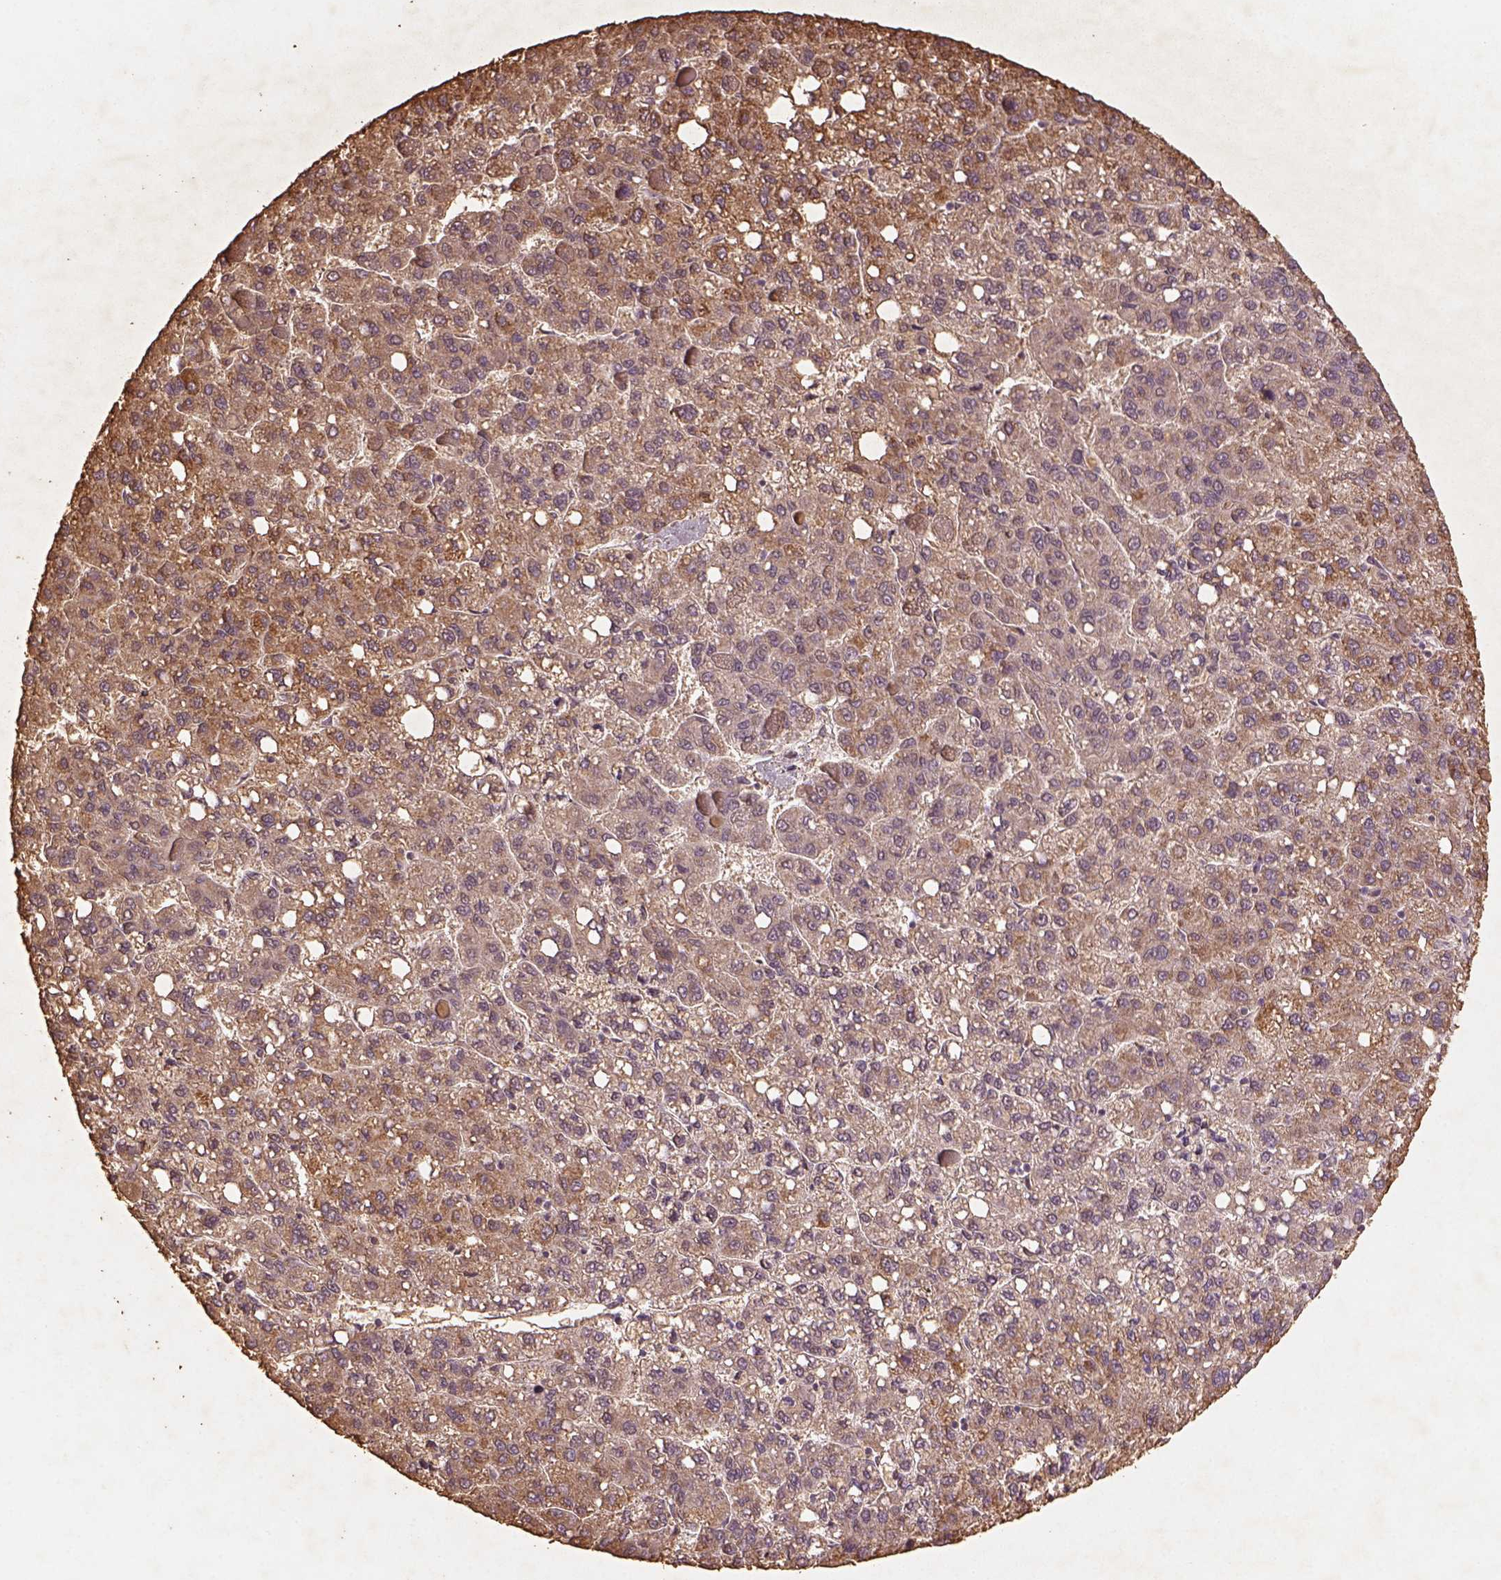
{"staining": {"intensity": "moderate", "quantity": ">75%", "location": "cytoplasmic/membranous"}, "tissue": "liver cancer", "cell_type": "Tumor cells", "image_type": "cancer", "snomed": [{"axis": "morphology", "description": "Carcinoma, Hepatocellular, NOS"}, {"axis": "topography", "description": "Liver"}], "caption": "Brown immunohistochemical staining in liver cancer displays moderate cytoplasmic/membranous expression in approximately >75% of tumor cells. (DAB (3,3'-diaminobenzidine) IHC with brightfield microscopy, high magnification).", "gene": "AP2B1", "patient": {"sex": "female", "age": 82}}